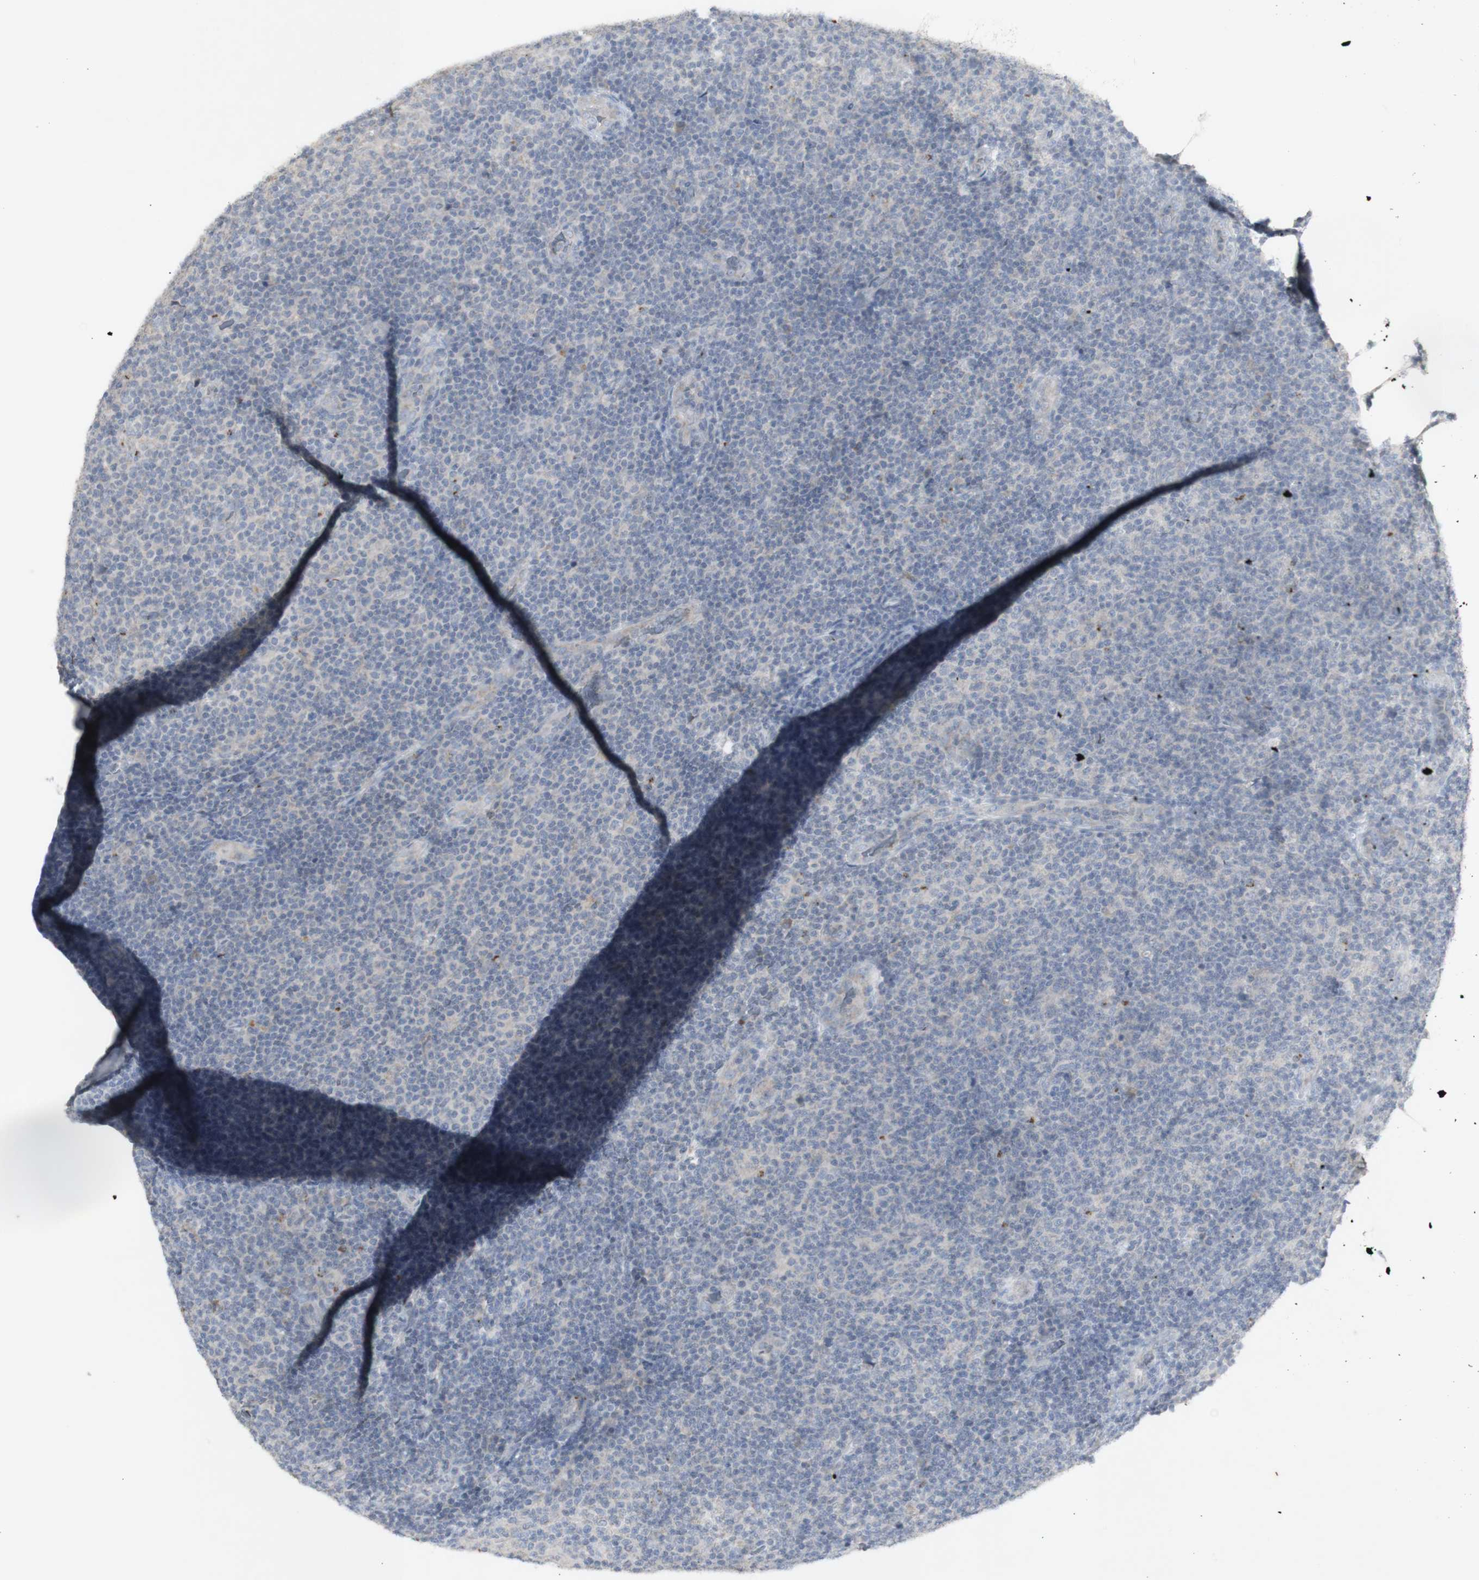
{"staining": {"intensity": "negative", "quantity": "none", "location": "none"}, "tissue": "lymphoma", "cell_type": "Tumor cells", "image_type": "cancer", "snomed": [{"axis": "morphology", "description": "Malignant lymphoma, non-Hodgkin's type, Low grade"}, {"axis": "topography", "description": "Lymph node"}], "caption": "DAB (3,3'-diaminobenzidine) immunohistochemical staining of lymphoma shows no significant positivity in tumor cells.", "gene": "INS", "patient": {"sex": "male", "age": 83}}